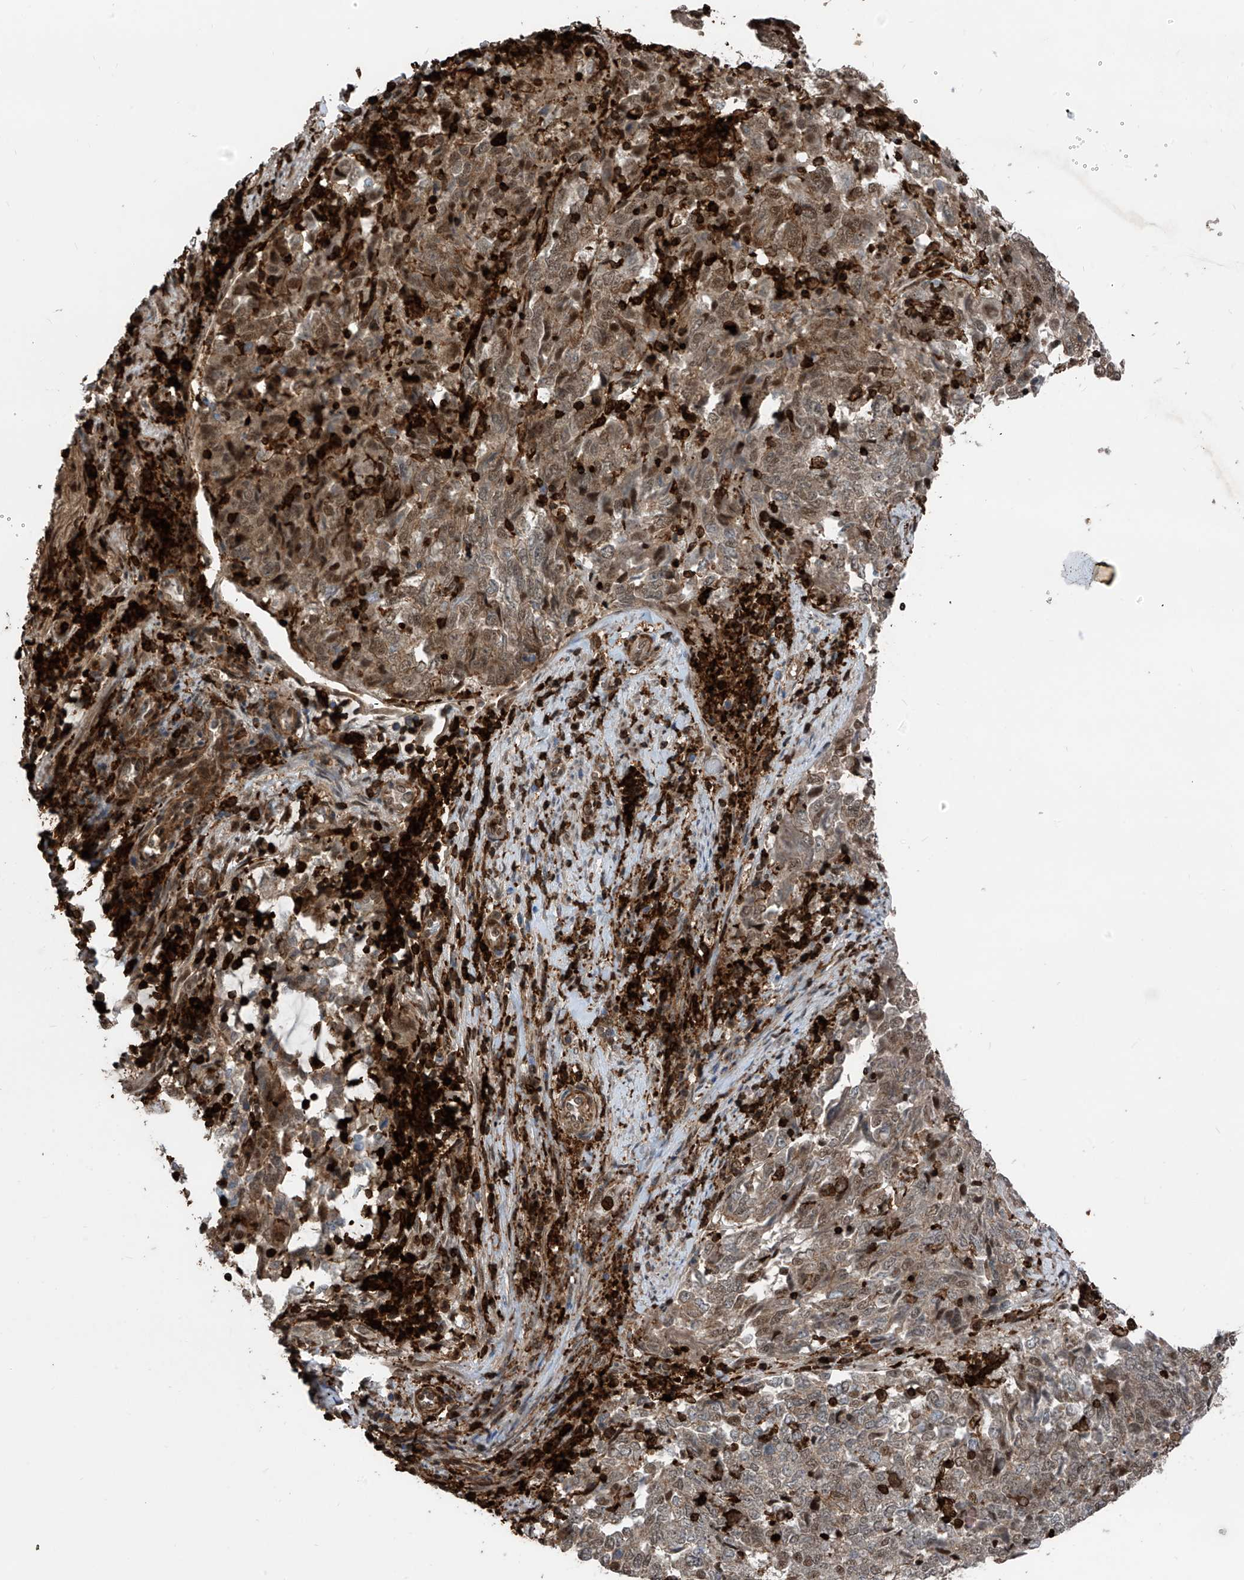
{"staining": {"intensity": "moderate", "quantity": ">75%", "location": "cytoplasmic/membranous,nuclear"}, "tissue": "endometrial cancer", "cell_type": "Tumor cells", "image_type": "cancer", "snomed": [{"axis": "morphology", "description": "Adenocarcinoma, NOS"}, {"axis": "topography", "description": "Endometrium"}], "caption": "The photomicrograph reveals a brown stain indicating the presence of a protein in the cytoplasmic/membranous and nuclear of tumor cells in endometrial cancer.", "gene": "MICAL1", "patient": {"sex": "female", "age": 80}}